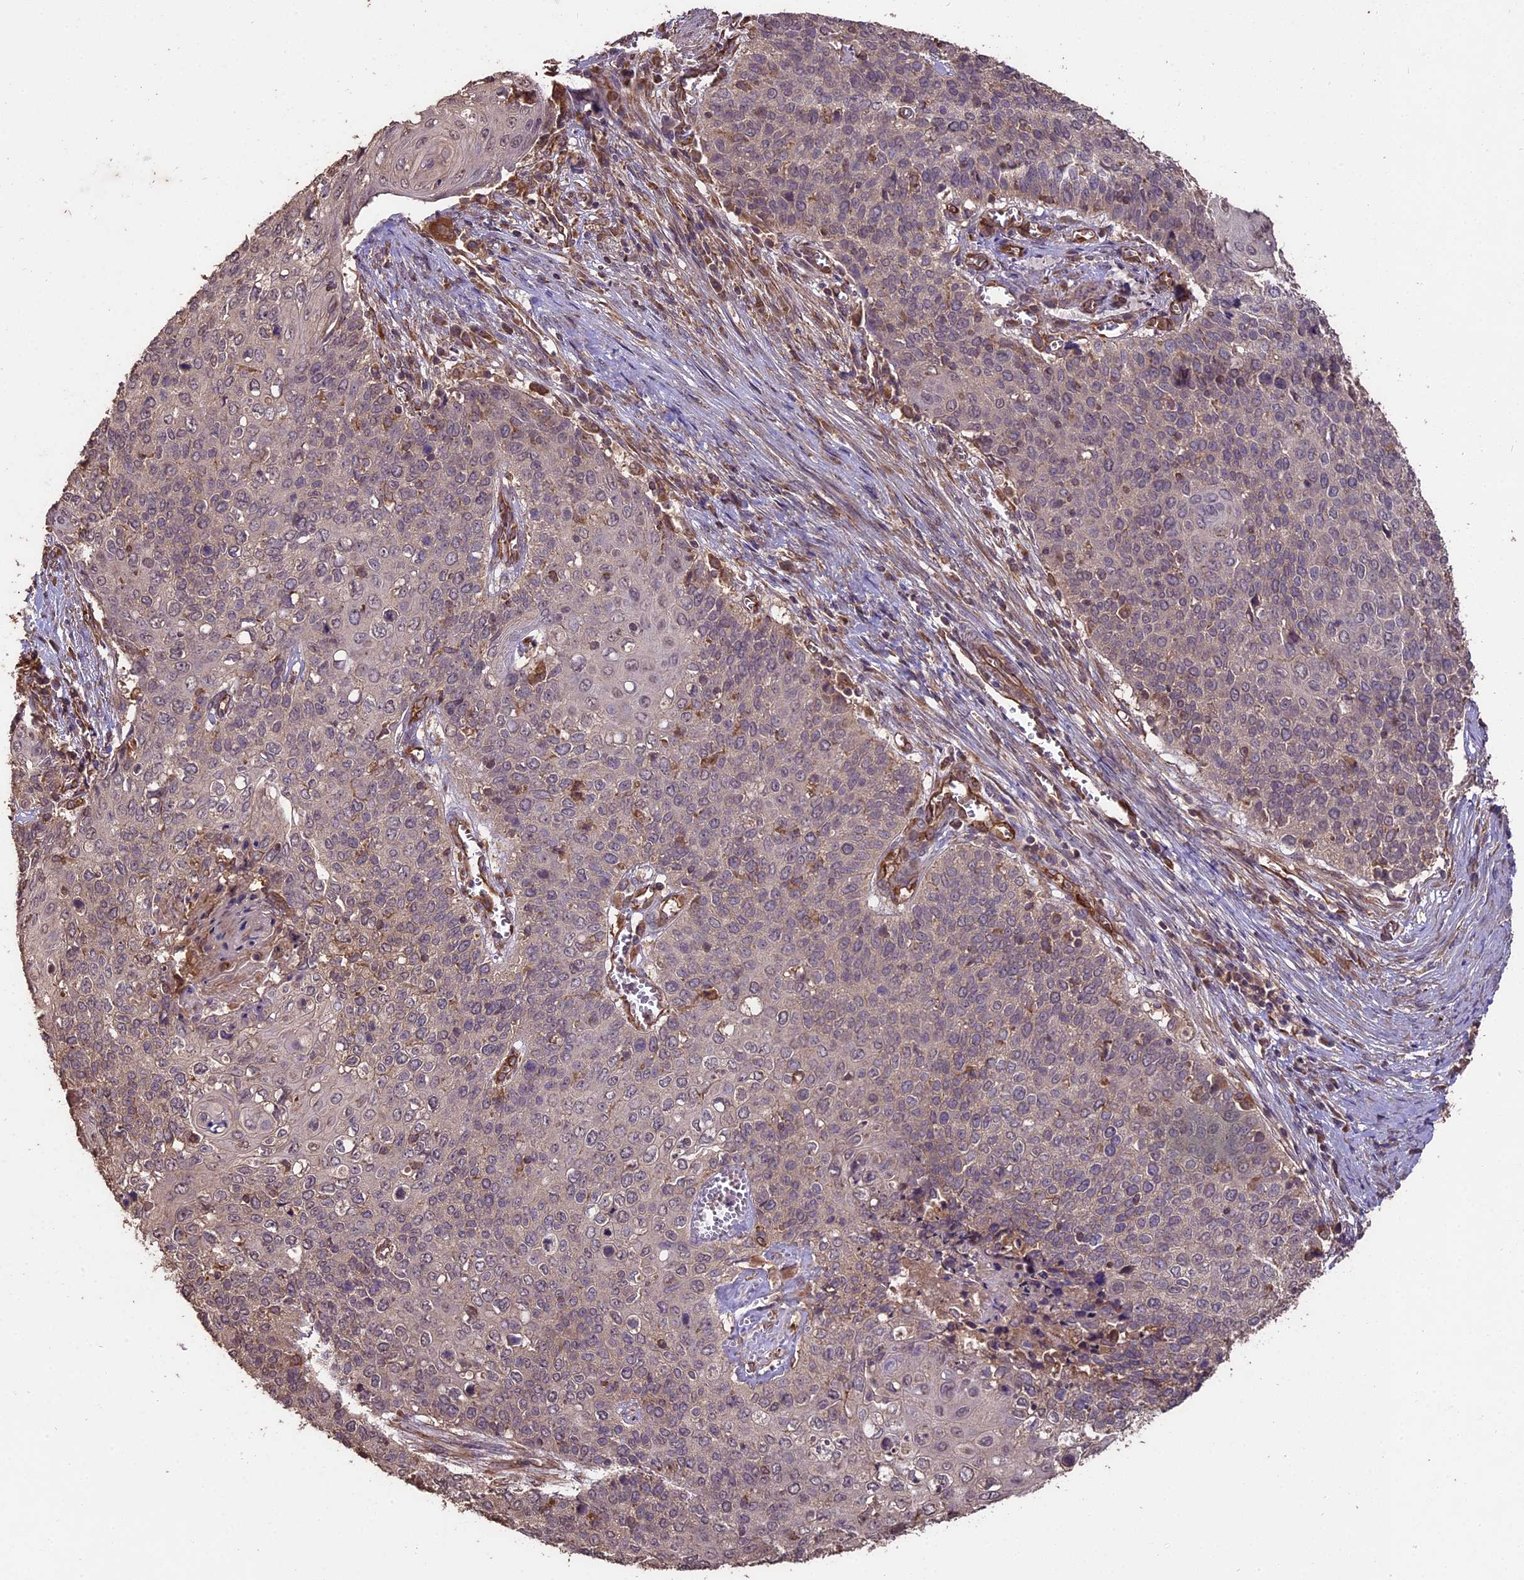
{"staining": {"intensity": "negative", "quantity": "none", "location": "none"}, "tissue": "cervical cancer", "cell_type": "Tumor cells", "image_type": "cancer", "snomed": [{"axis": "morphology", "description": "Squamous cell carcinoma, NOS"}, {"axis": "topography", "description": "Cervix"}], "caption": "There is no significant expression in tumor cells of cervical cancer. (DAB (3,3'-diaminobenzidine) immunohistochemistry (IHC), high magnification).", "gene": "TTLL10", "patient": {"sex": "female", "age": 39}}